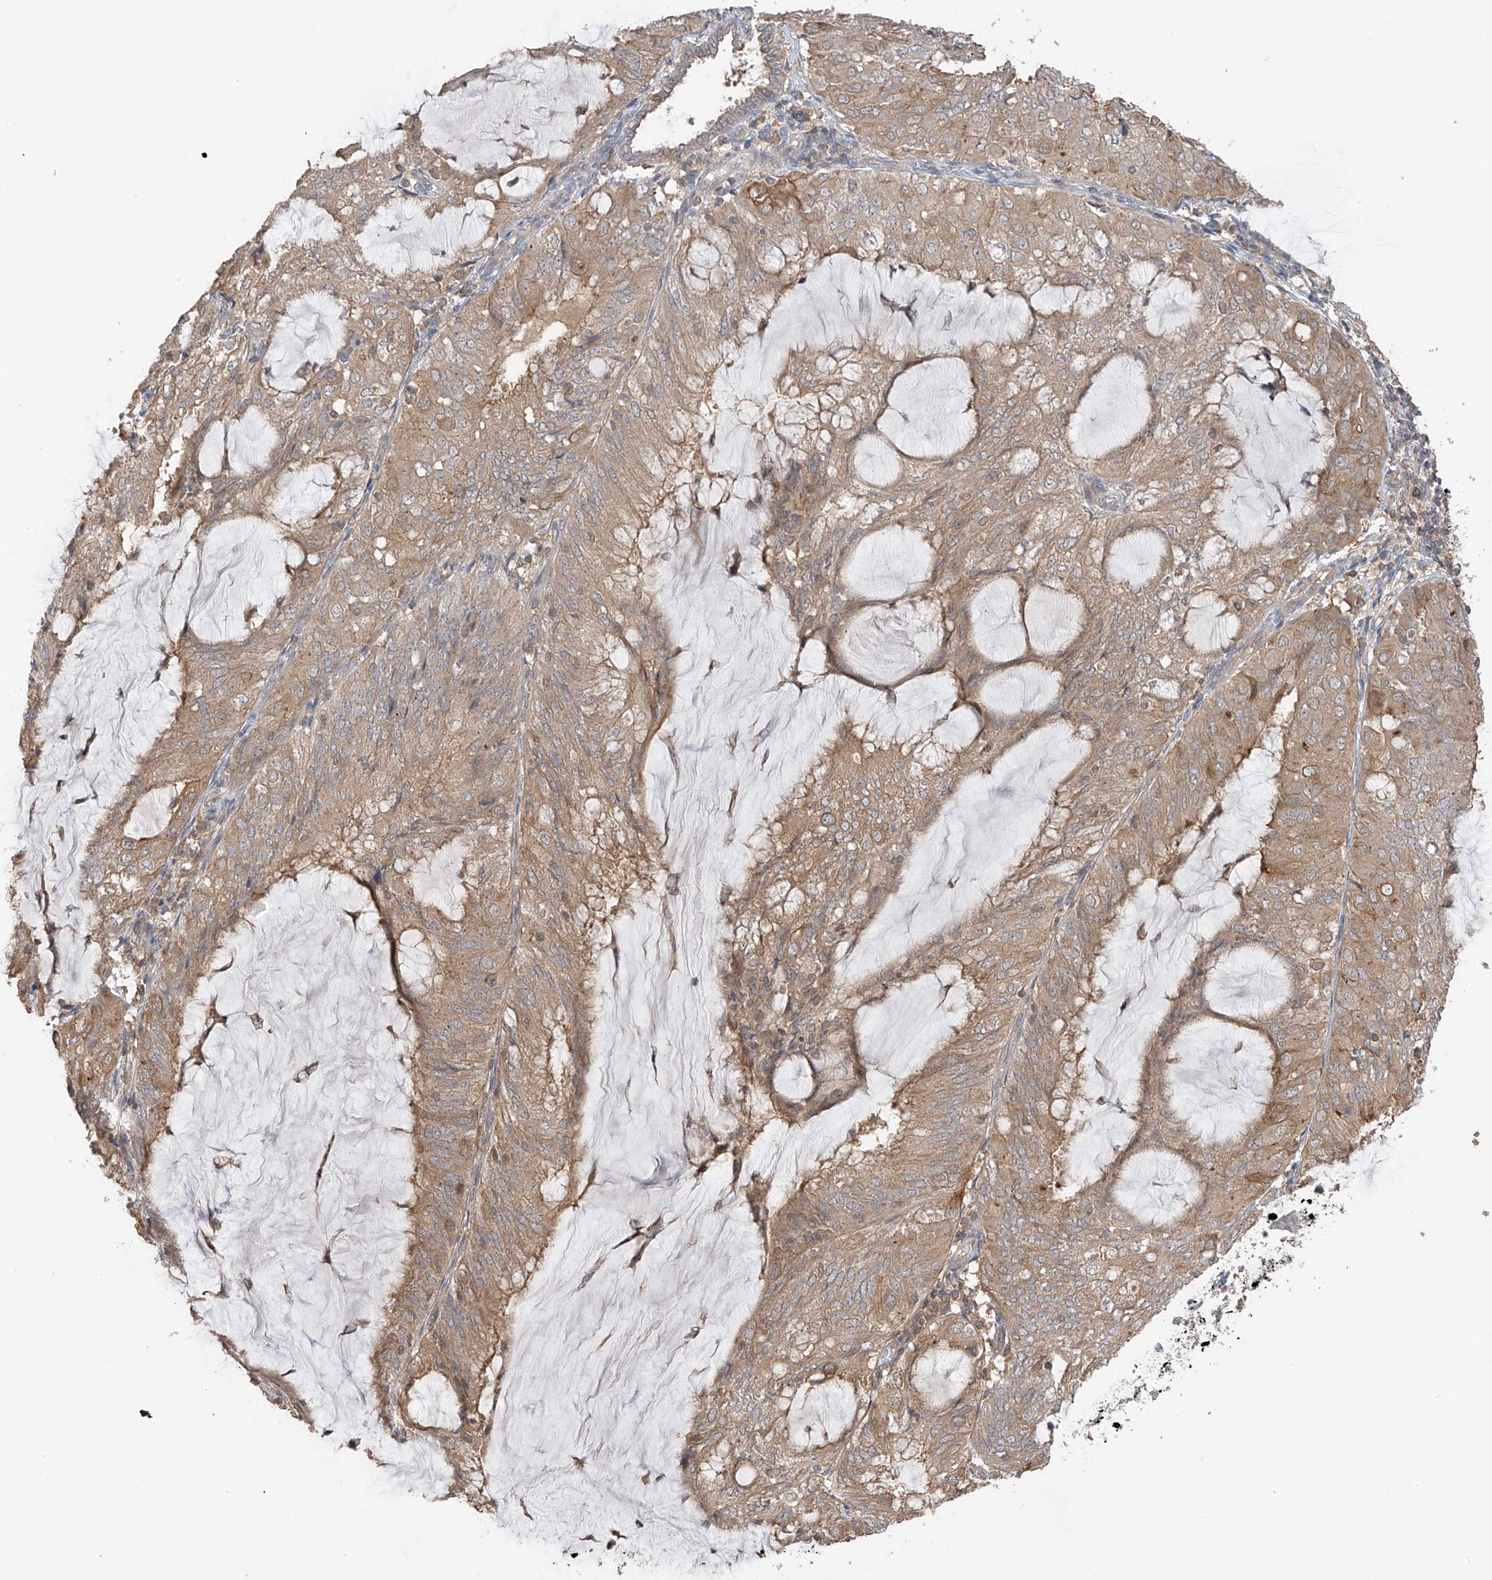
{"staining": {"intensity": "moderate", "quantity": ">75%", "location": "cytoplasmic/membranous"}, "tissue": "endometrial cancer", "cell_type": "Tumor cells", "image_type": "cancer", "snomed": [{"axis": "morphology", "description": "Adenocarcinoma, NOS"}, {"axis": "topography", "description": "Endometrium"}], "caption": "Brown immunohistochemical staining in human endometrial cancer (adenocarcinoma) shows moderate cytoplasmic/membranous staining in approximately >75% of tumor cells.", "gene": "RPAIN", "patient": {"sex": "female", "age": 81}}